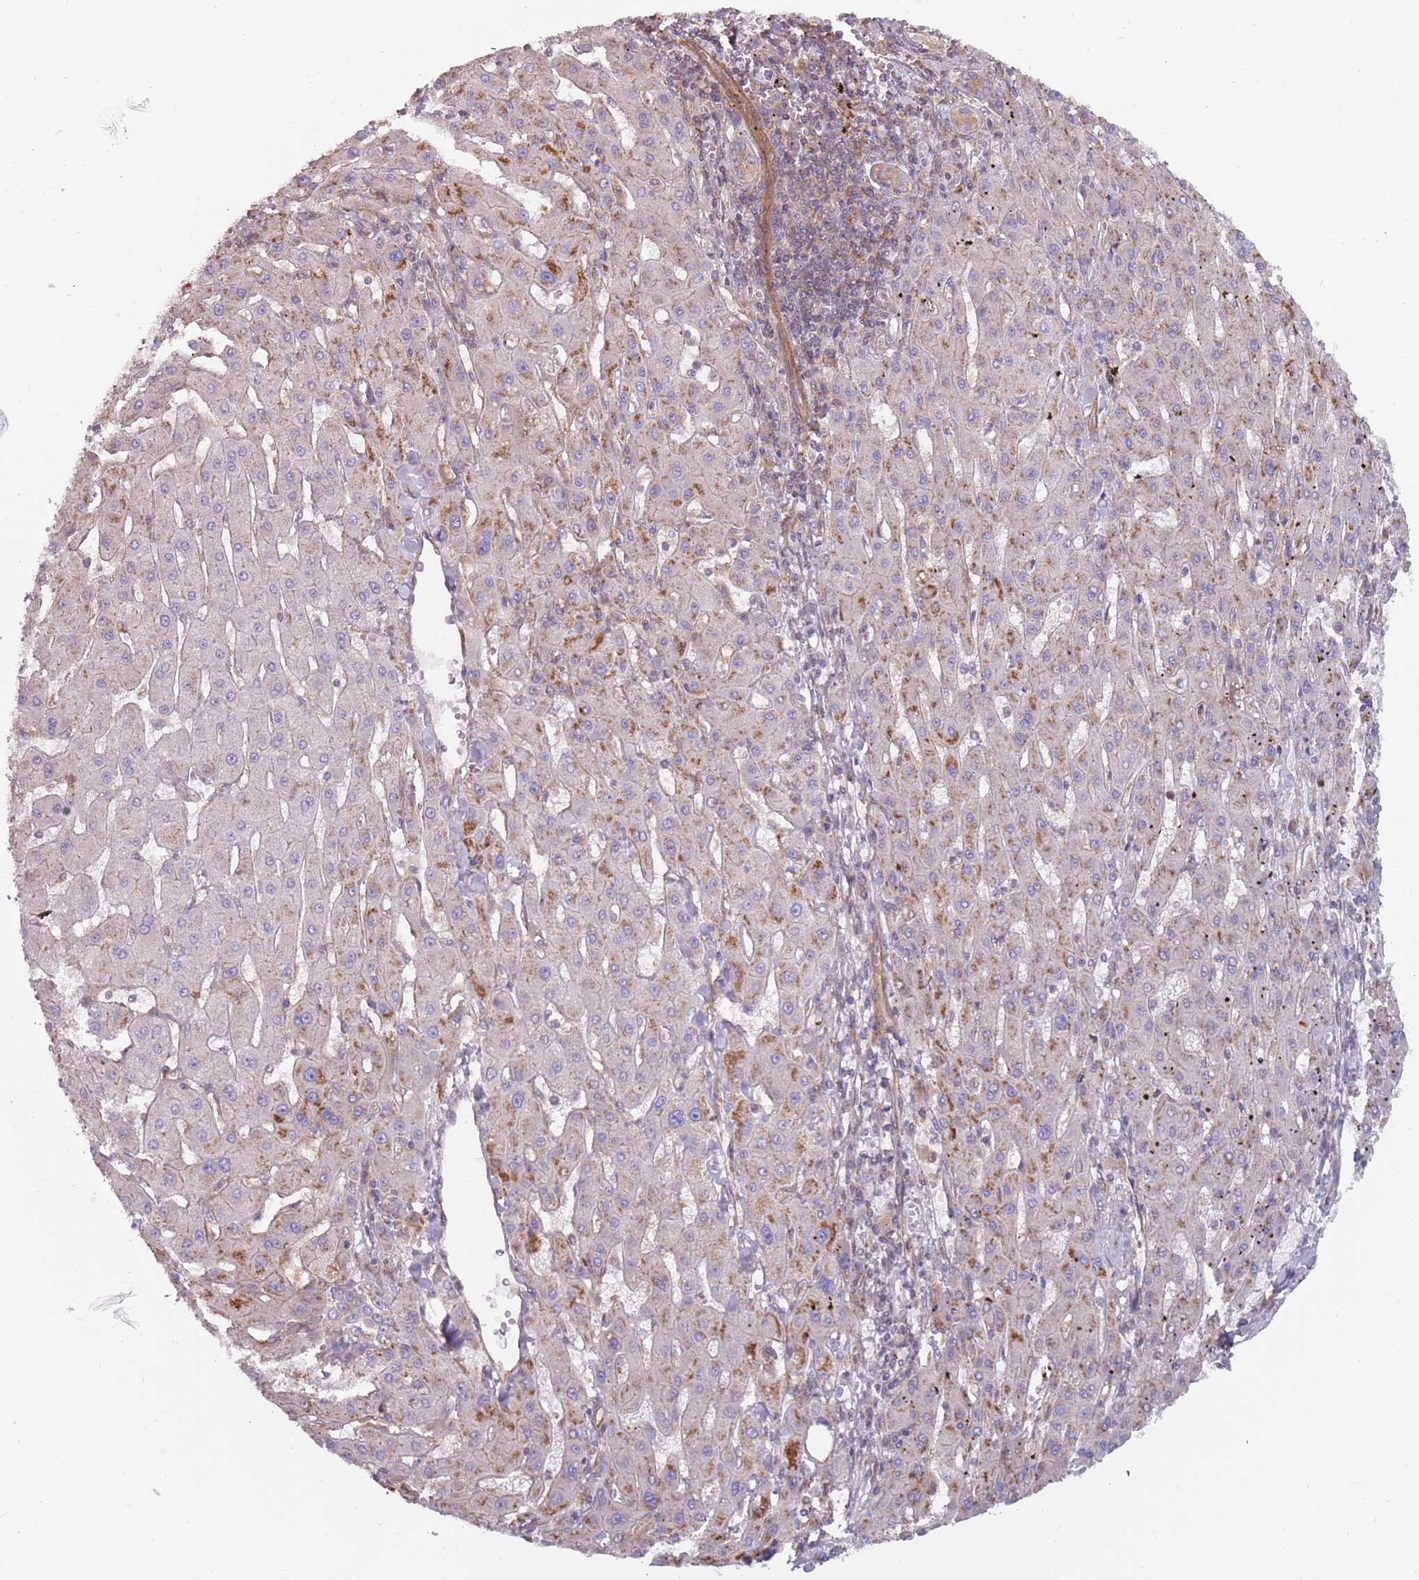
{"staining": {"intensity": "moderate", "quantity": "<25%", "location": "cytoplasmic/membranous"}, "tissue": "liver cancer", "cell_type": "Tumor cells", "image_type": "cancer", "snomed": [{"axis": "morphology", "description": "Carcinoma, Hepatocellular, NOS"}, {"axis": "topography", "description": "Liver"}], "caption": "Hepatocellular carcinoma (liver) stained with immunohistochemistry (IHC) demonstrates moderate cytoplasmic/membranous expression in approximately <25% of tumor cells.", "gene": "SPDL1", "patient": {"sex": "male", "age": 72}}